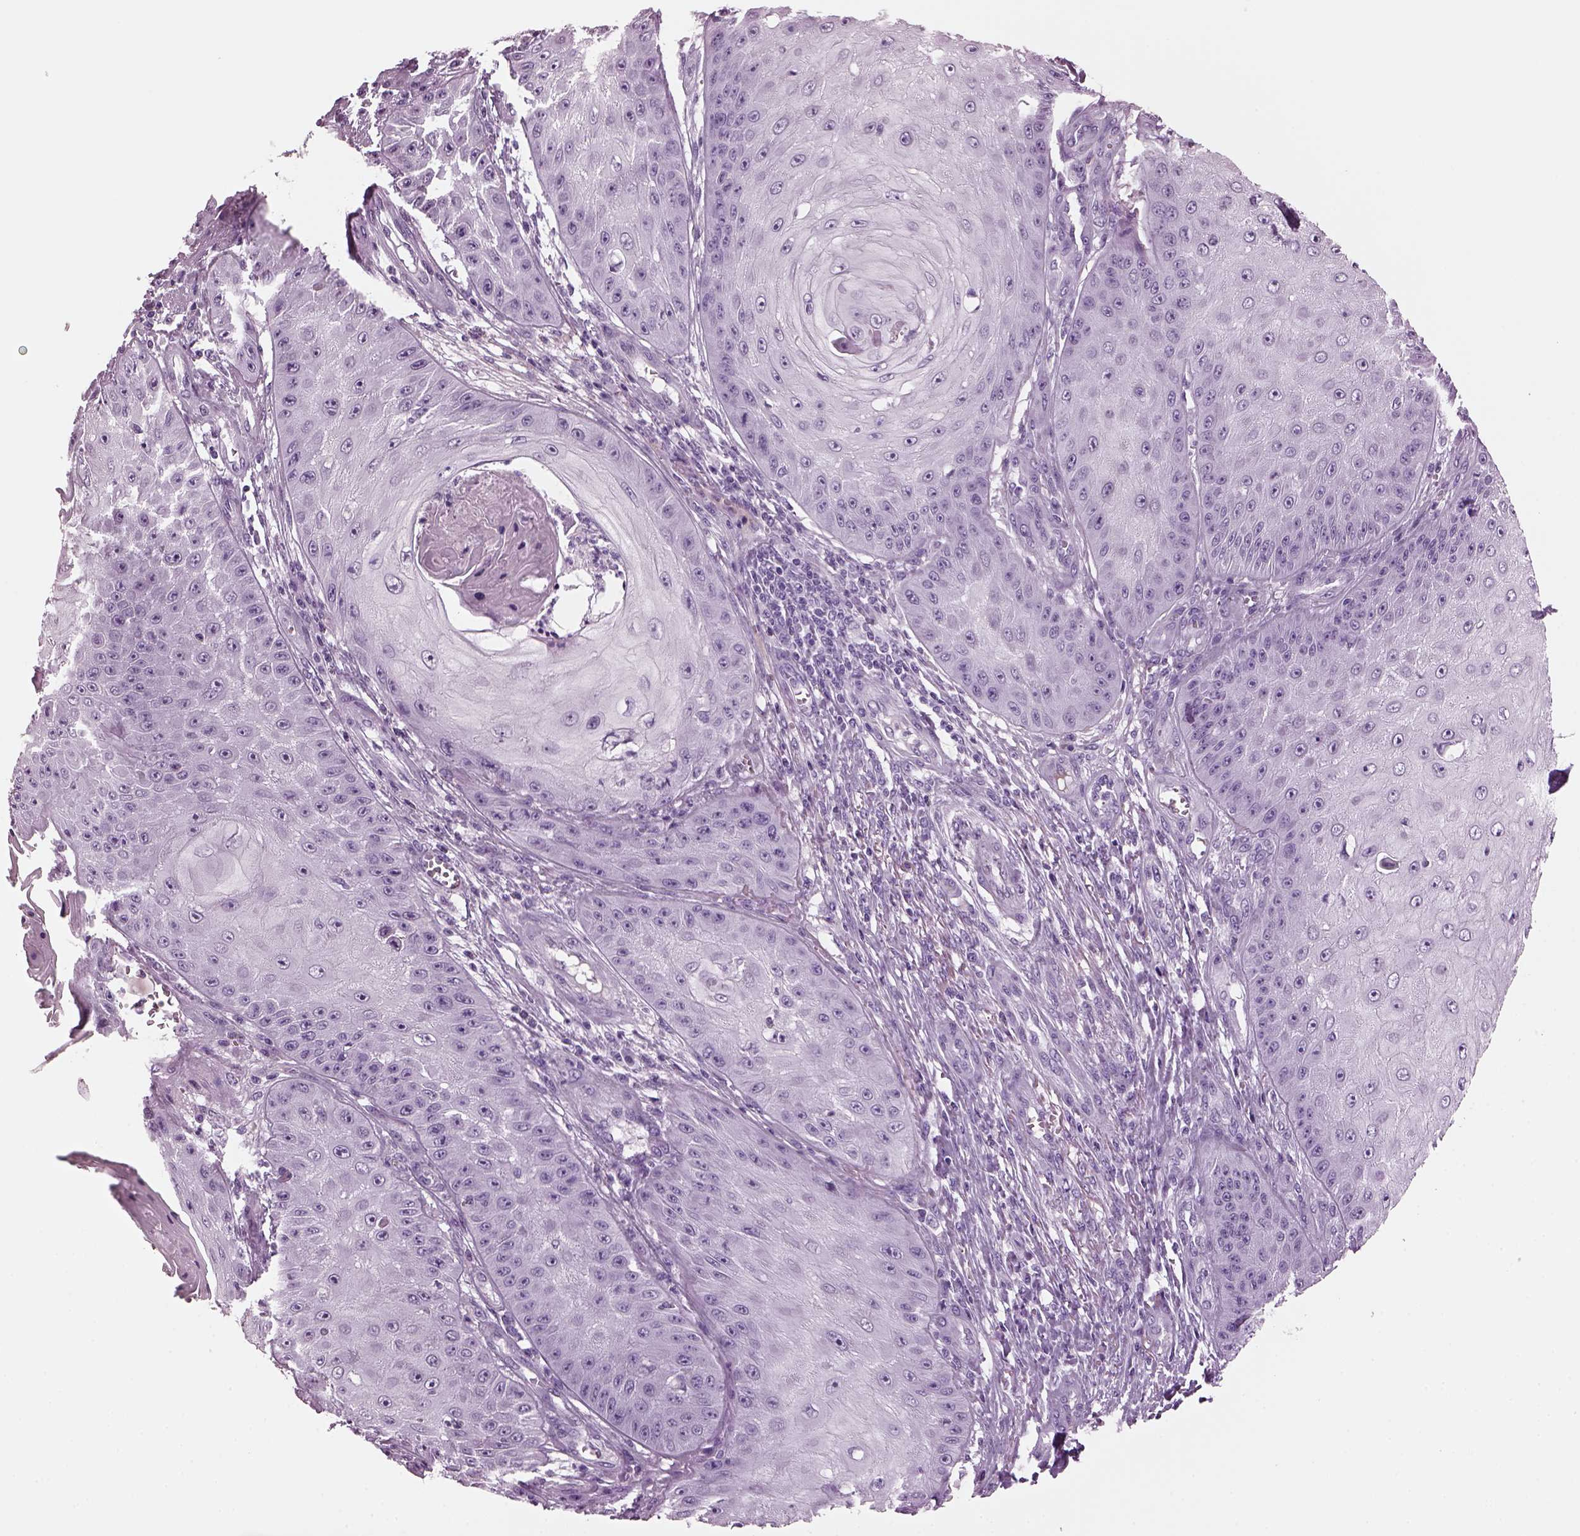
{"staining": {"intensity": "negative", "quantity": "none", "location": "none"}, "tissue": "skin cancer", "cell_type": "Tumor cells", "image_type": "cancer", "snomed": [{"axis": "morphology", "description": "Squamous cell carcinoma, NOS"}, {"axis": "topography", "description": "Skin"}], "caption": "Immunohistochemistry image of skin cancer stained for a protein (brown), which shows no expression in tumor cells. Nuclei are stained in blue.", "gene": "KRTAP3-2", "patient": {"sex": "male", "age": 70}}